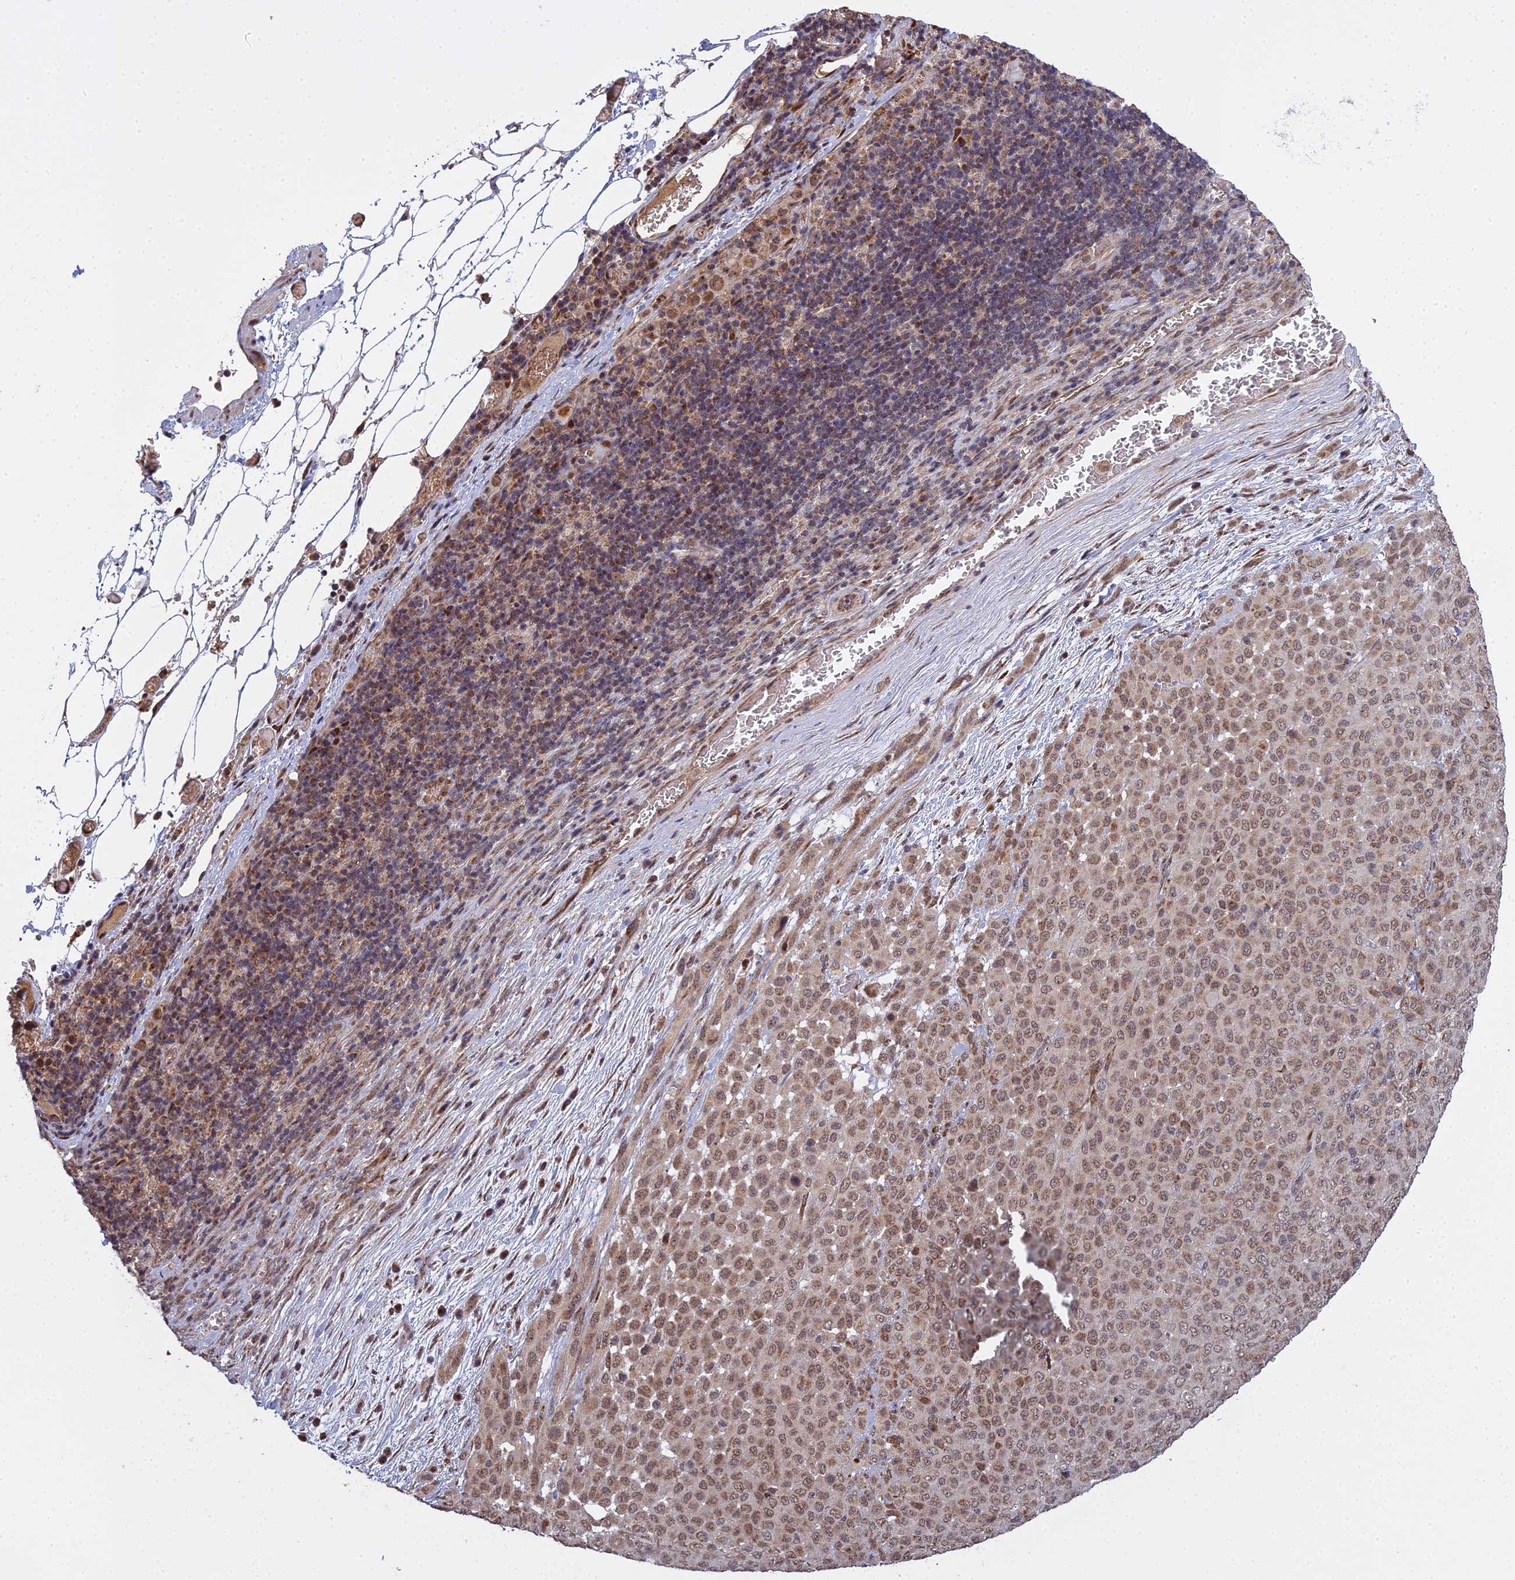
{"staining": {"intensity": "moderate", "quantity": ">75%", "location": "nuclear"}, "tissue": "melanoma", "cell_type": "Tumor cells", "image_type": "cancer", "snomed": [{"axis": "morphology", "description": "Malignant melanoma, Metastatic site"}, {"axis": "topography", "description": "Skin"}], "caption": "A brown stain highlights moderate nuclear staining of a protein in melanoma tumor cells.", "gene": "MEOX1", "patient": {"sex": "female", "age": 81}}